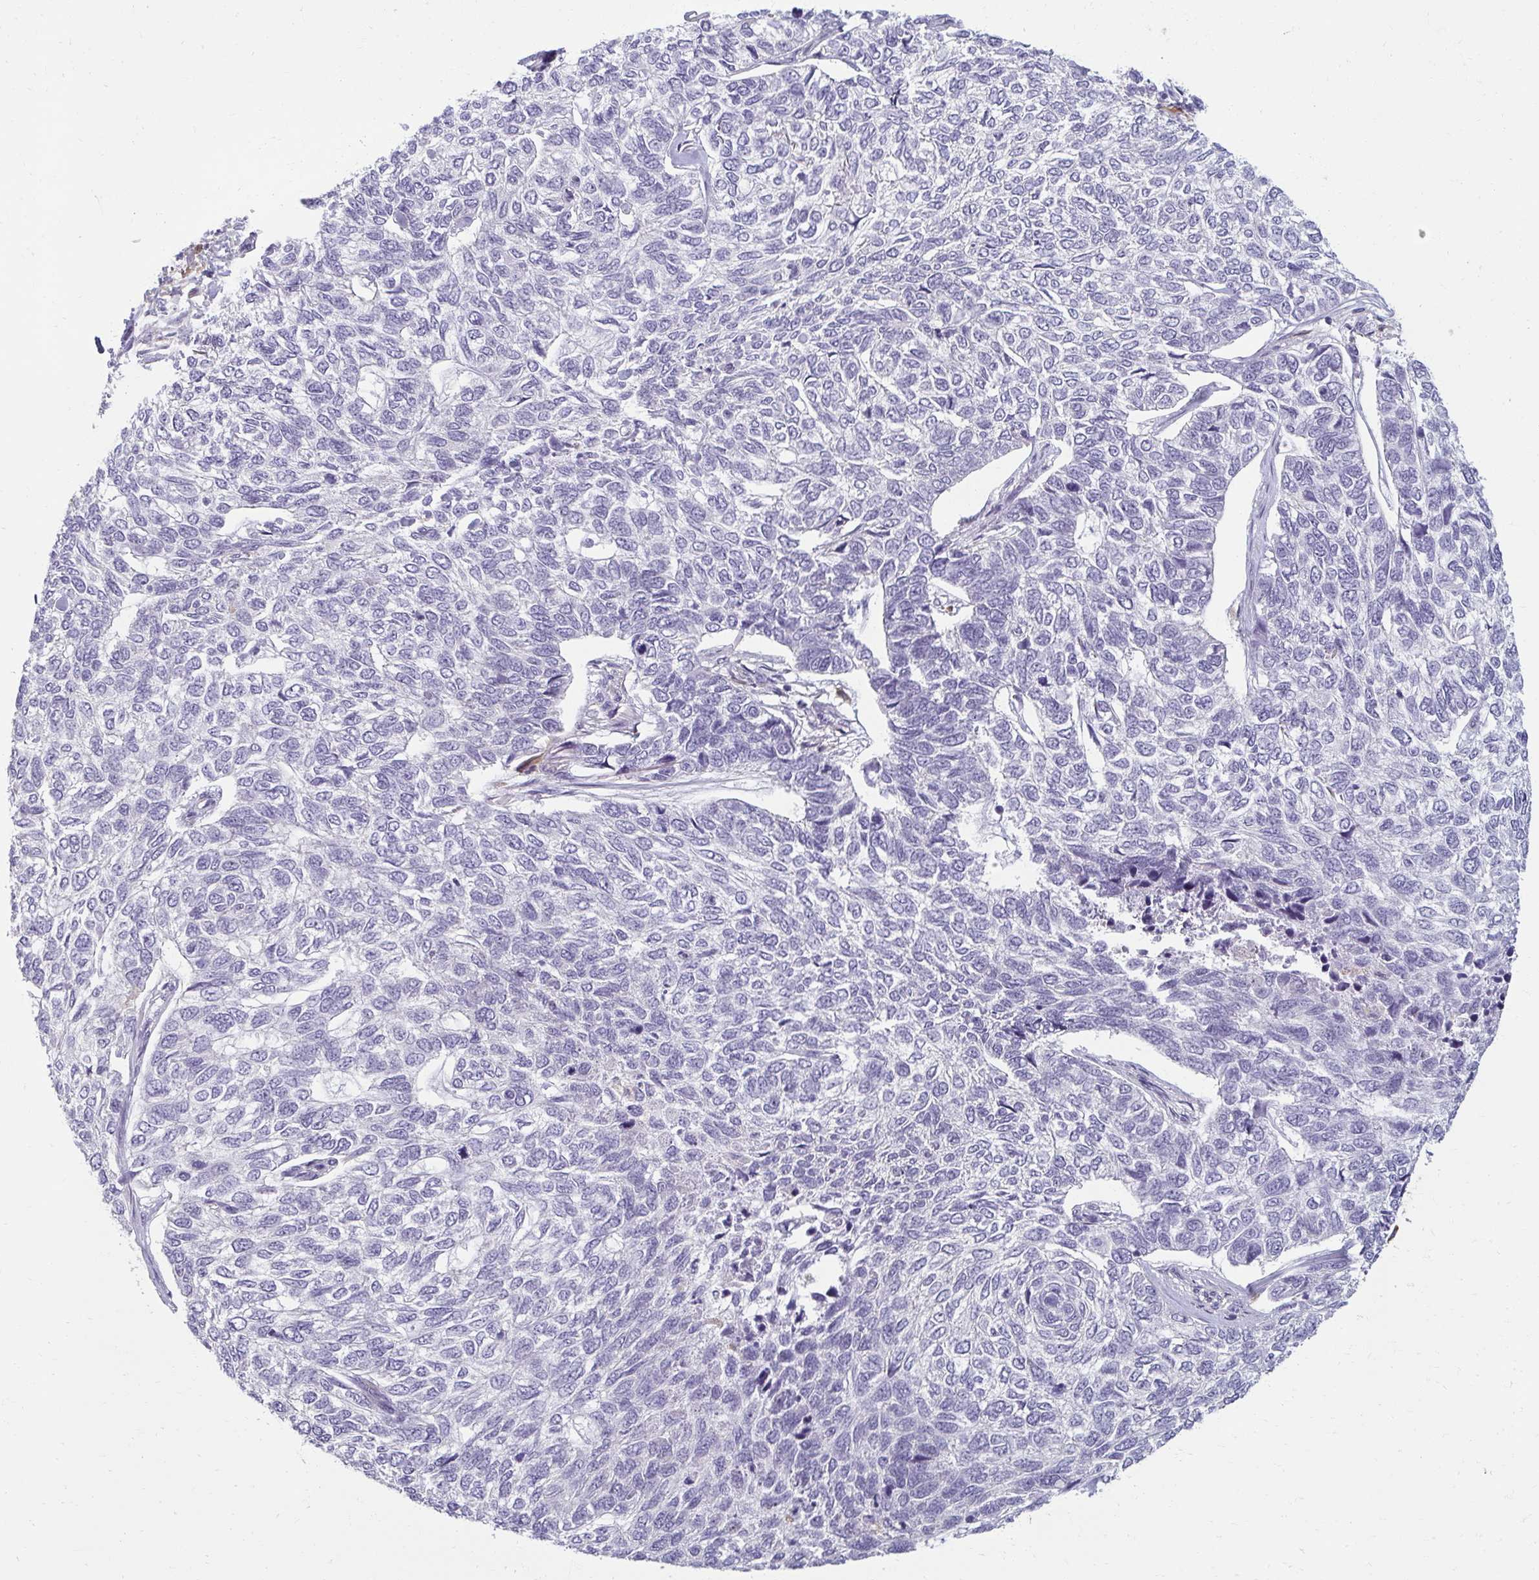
{"staining": {"intensity": "negative", "quantity": "none", "location": "none"}, "tissue": "skin cancer", "cell_type": "Tumor cells", "image_type": "cancer", "snomed": [{"axis": "morphology", "description": "Basal cell carcinoma"}, {"axis": "topography", "description": "Skin"}], "caption": "DAB (3,3'-diaminobenzidine) immunohistochemical staining of human basal cell carcinoma (skin) shows no significant positivity in tumor cells. Brightfield microscopy of IHC stained with DAB (3,3'-diaminobenzidine) (brown) and hematoxylin (blue), captured at high magnification.", "gene": "PDE2A", "patient": {"sex": "female", "age": 65}}